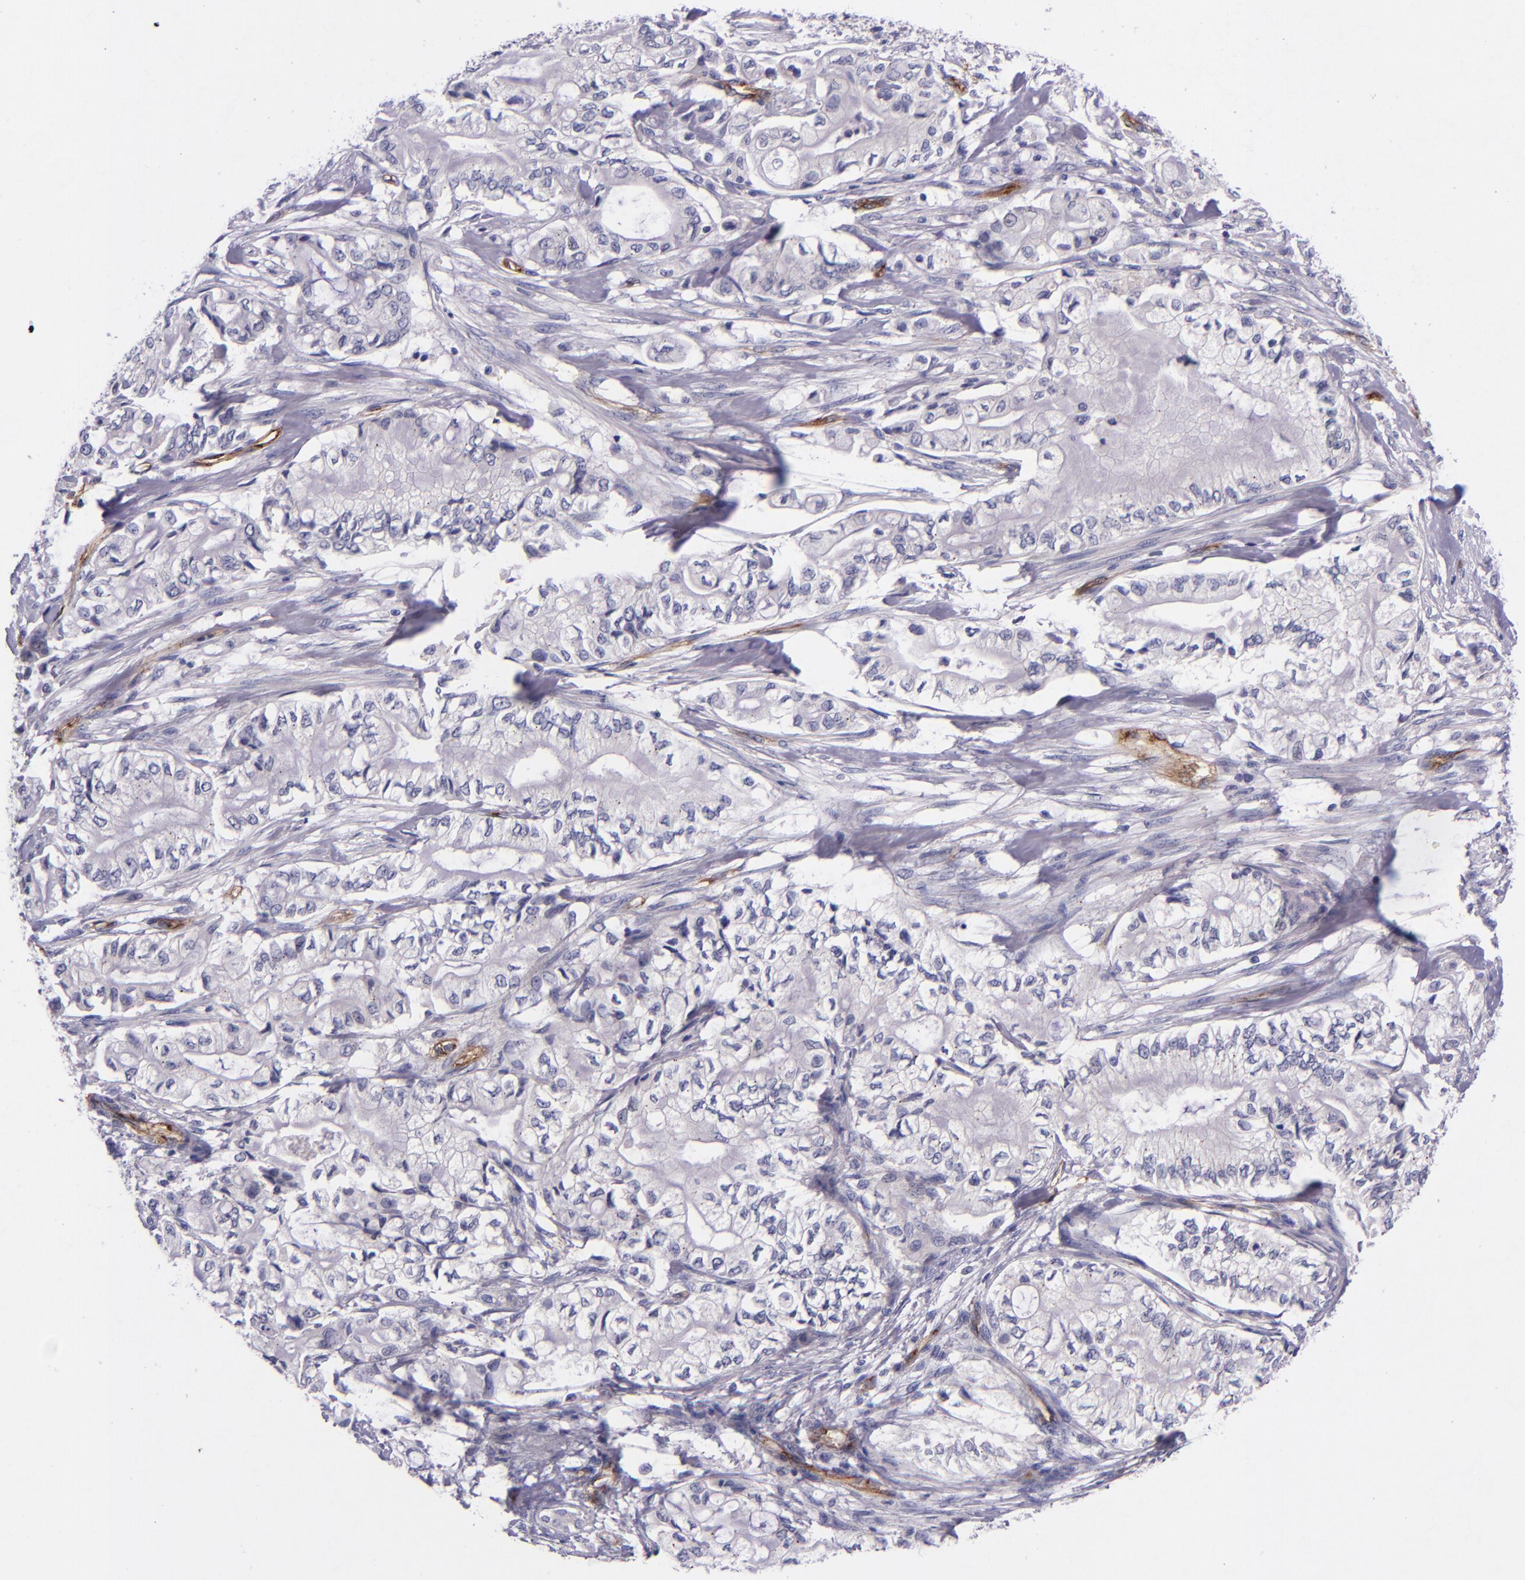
{"staining": {"intensity": "negative", "quantity": "none", "location": "none"}, "tissue": "pancreatic cancer", "cell_type": "Tumor cells", "image_type": "cancer", "snomed": [{"axis": "morphology", "description": "Adenocarcinoma, NOS"}, {"axis": "topography", "description": "Pancreas"}], "caption": "Immunohistochemical staining of human pancreatic cancer (adenocarcinoma) reveals no significant staining in tumor cells. The staining was performed using DAB (3,3'-diaminobenzidine) to visualize the protein expression in brown, while the nuclei were stained in blue with hematoxylin (Magnification: 20x).", "gene": "NOS3", "patient": {"sex": "male", "age": 79}}